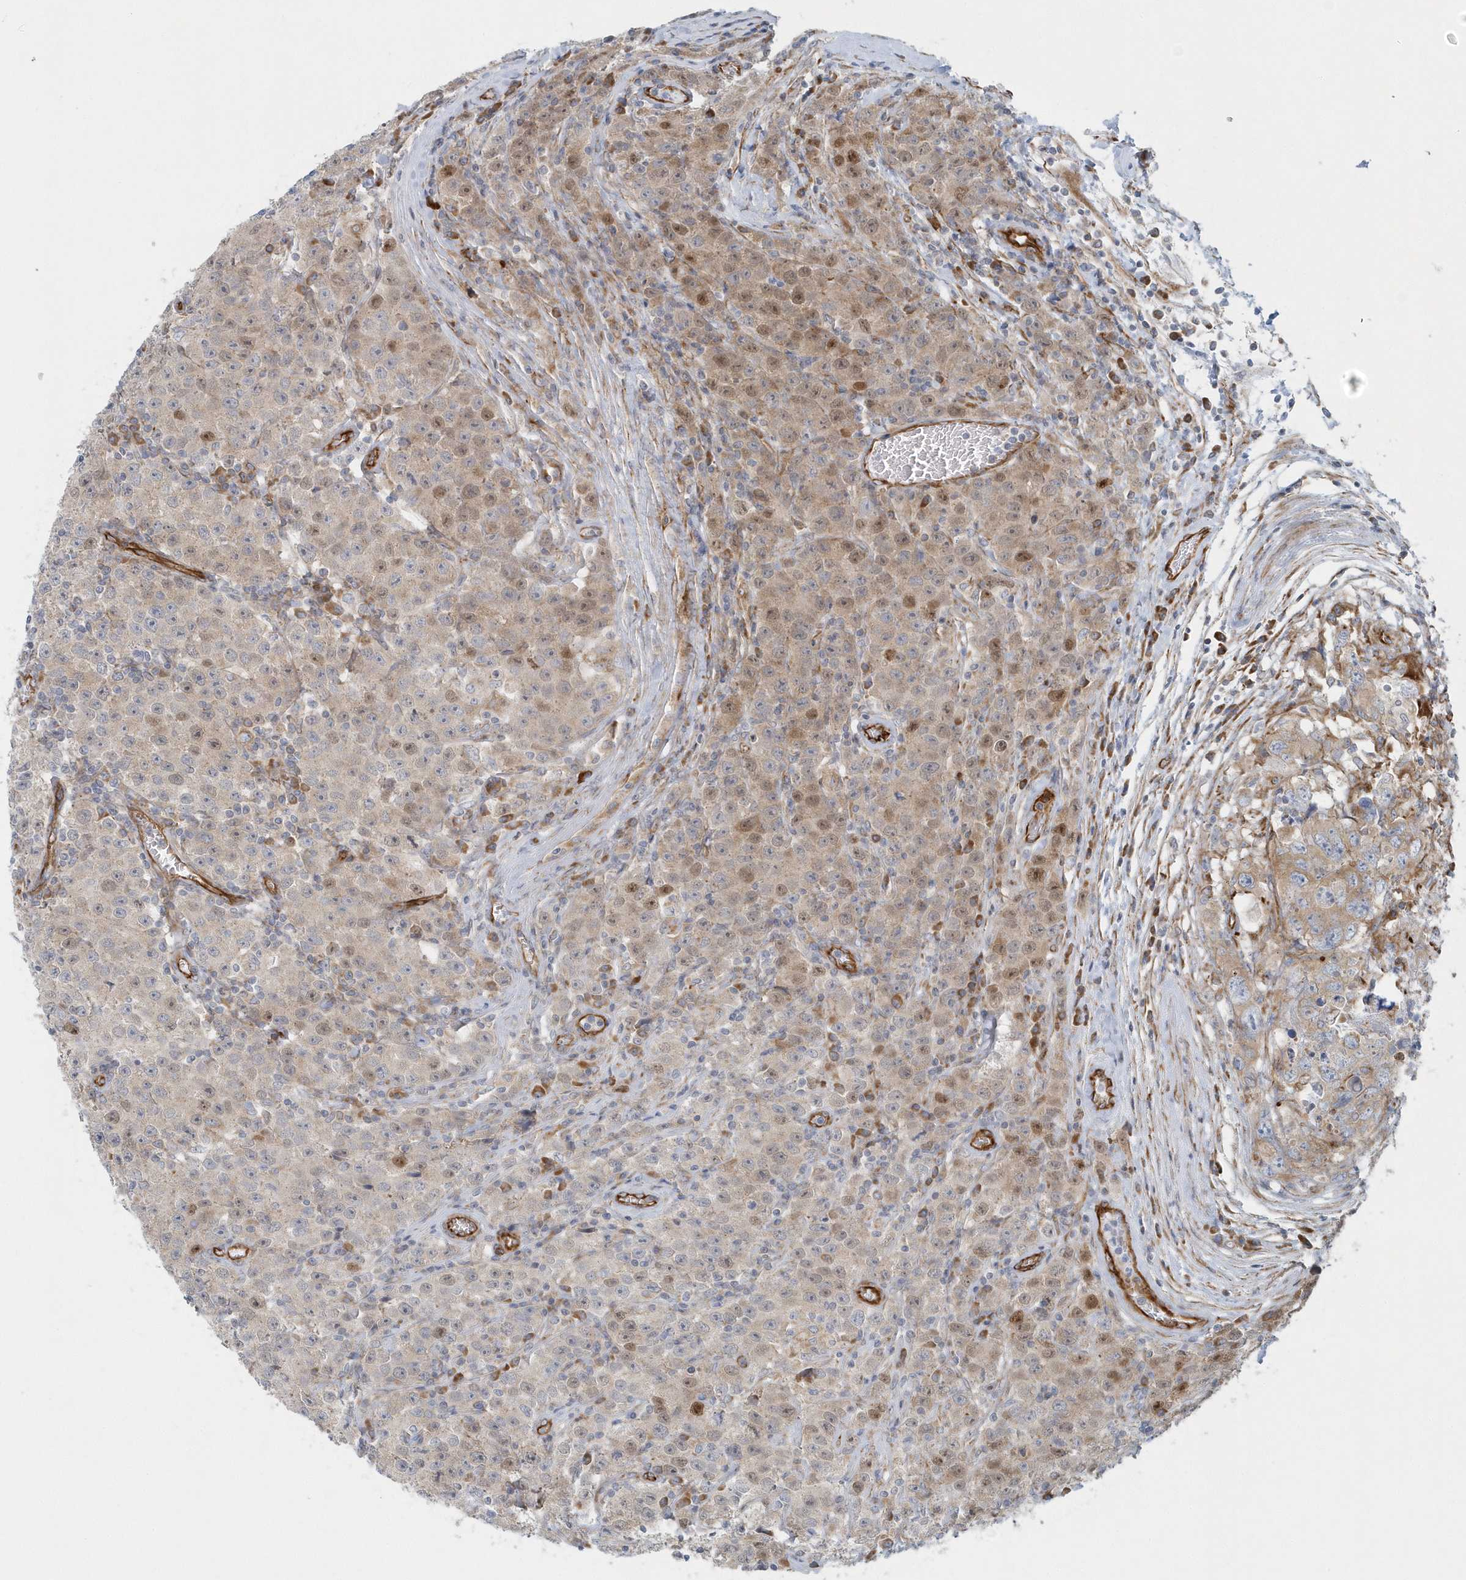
{"staining": {"intensity": "weak", "quantity": "25%-75%", "location": "cytoplasmic/membranous,nuclear"}, "tissue": "testis cancer", "cell_type": "Tumor cells", "image_type": "cancer", "snomed": [{"axis": "morphology", "description": "Seminoma, NOS"}, {"axis": "morphology", "description": "Carcinoma, Embryonal, NOS"}, {"axis": "topography", "description": "Testis"}], "caption": "A low amount of weak cytoplasmic/membranous and nuclear staining is identified in approximately 25%-75% of tumor cells in testis seminoma tissue. (IHC, brightfield microscopy, high magnification).", "gene": "GPR152", "patient": {"sex": "male", "age": 43}}